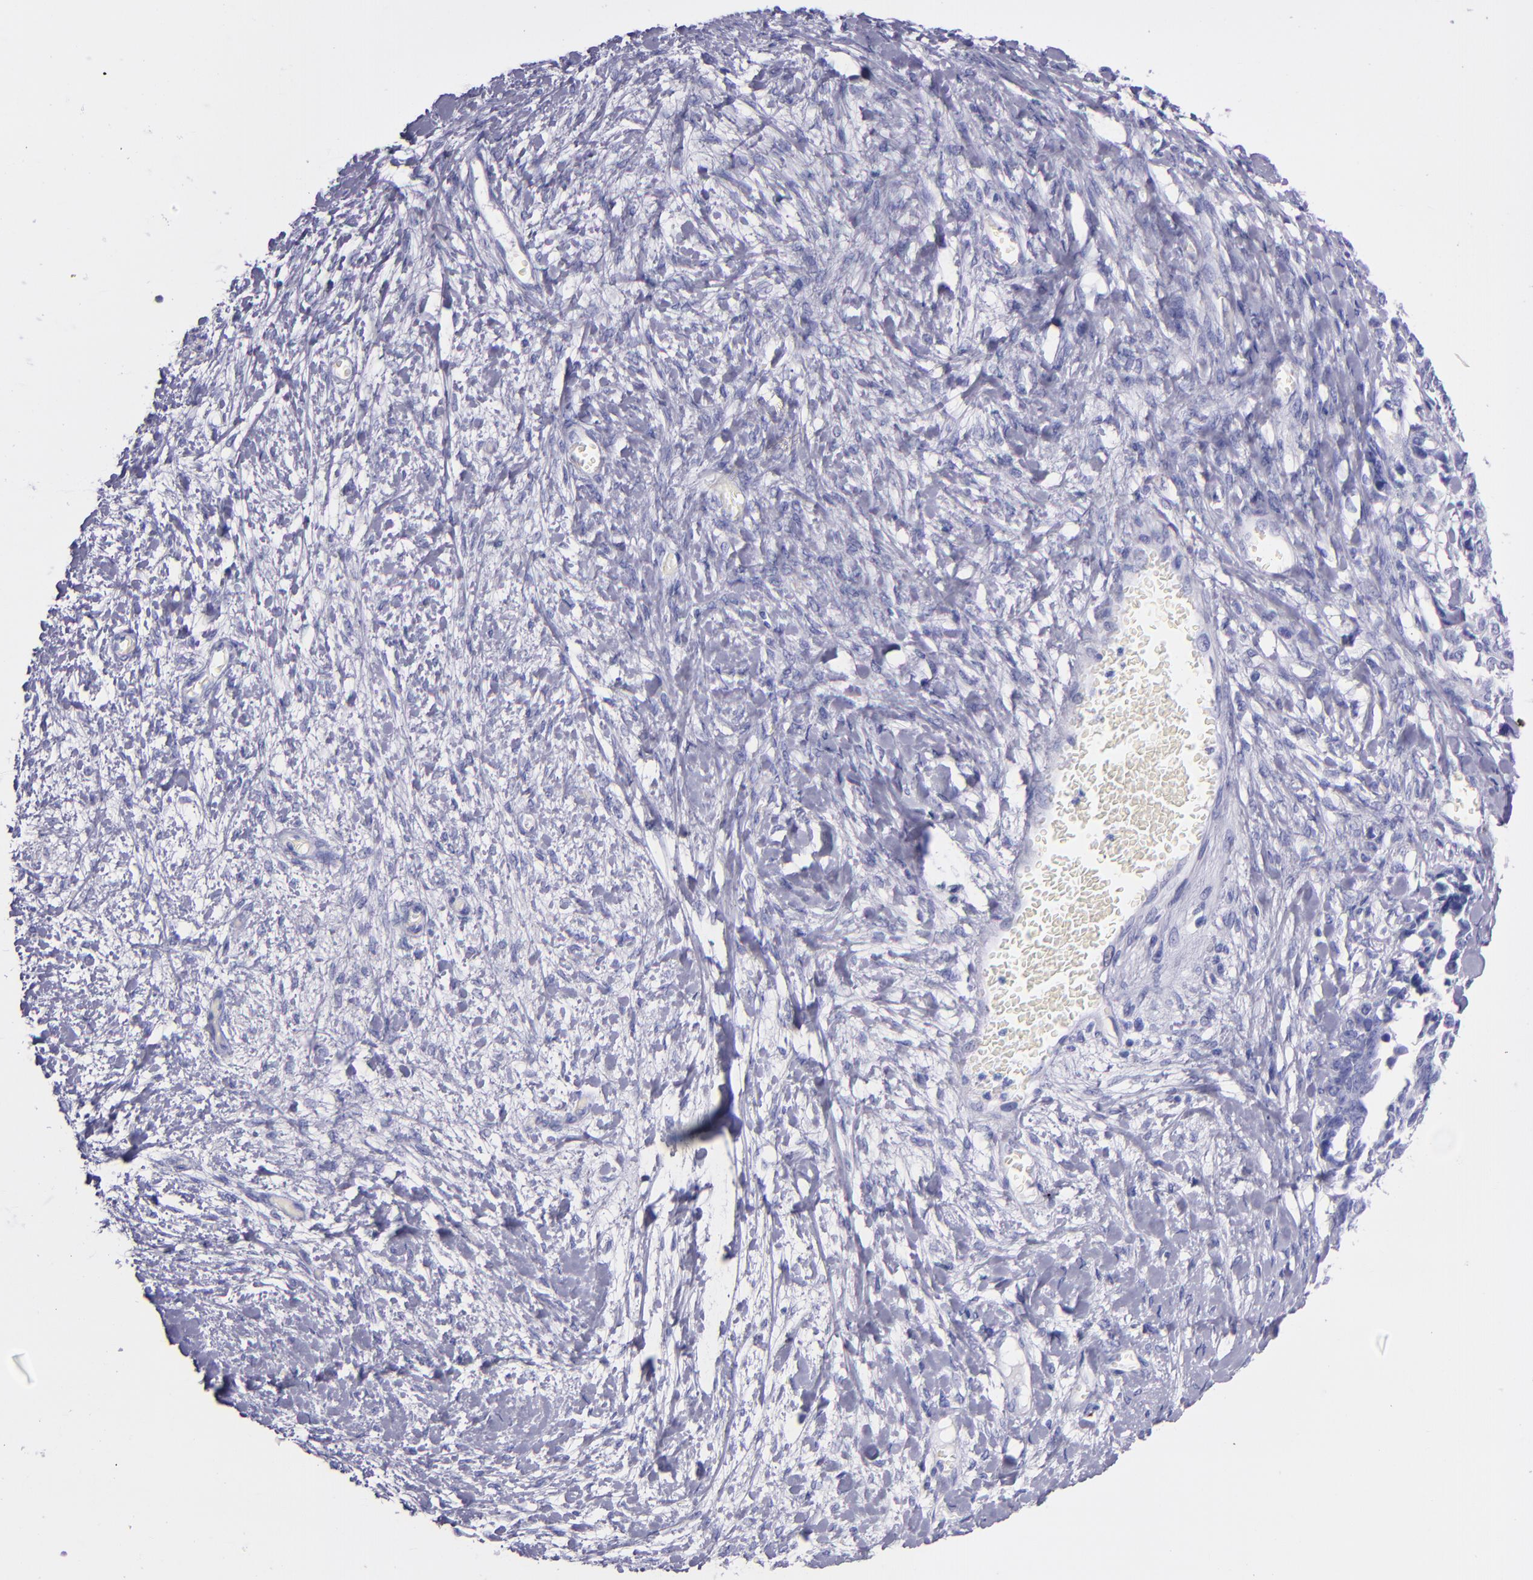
{"staining": {"intensity": "negative", "quantity": "none", "location": "none"}, "tissue": "ovarian cancer", "cell_type": "Tumor cells", "image_type": "cancer", "snomed": [{"axis": "morphology", "description": "Cystadenocarcinoma, serous, NOS"}, {"axis": "topography", "description": "Ovary"}], "caption": "Tumor cells show no significant positivity in serous cystadenocarcinoma (ovarian).", "gene": "SFTPA2", "patient": {"sex": "female", "age": 69}}